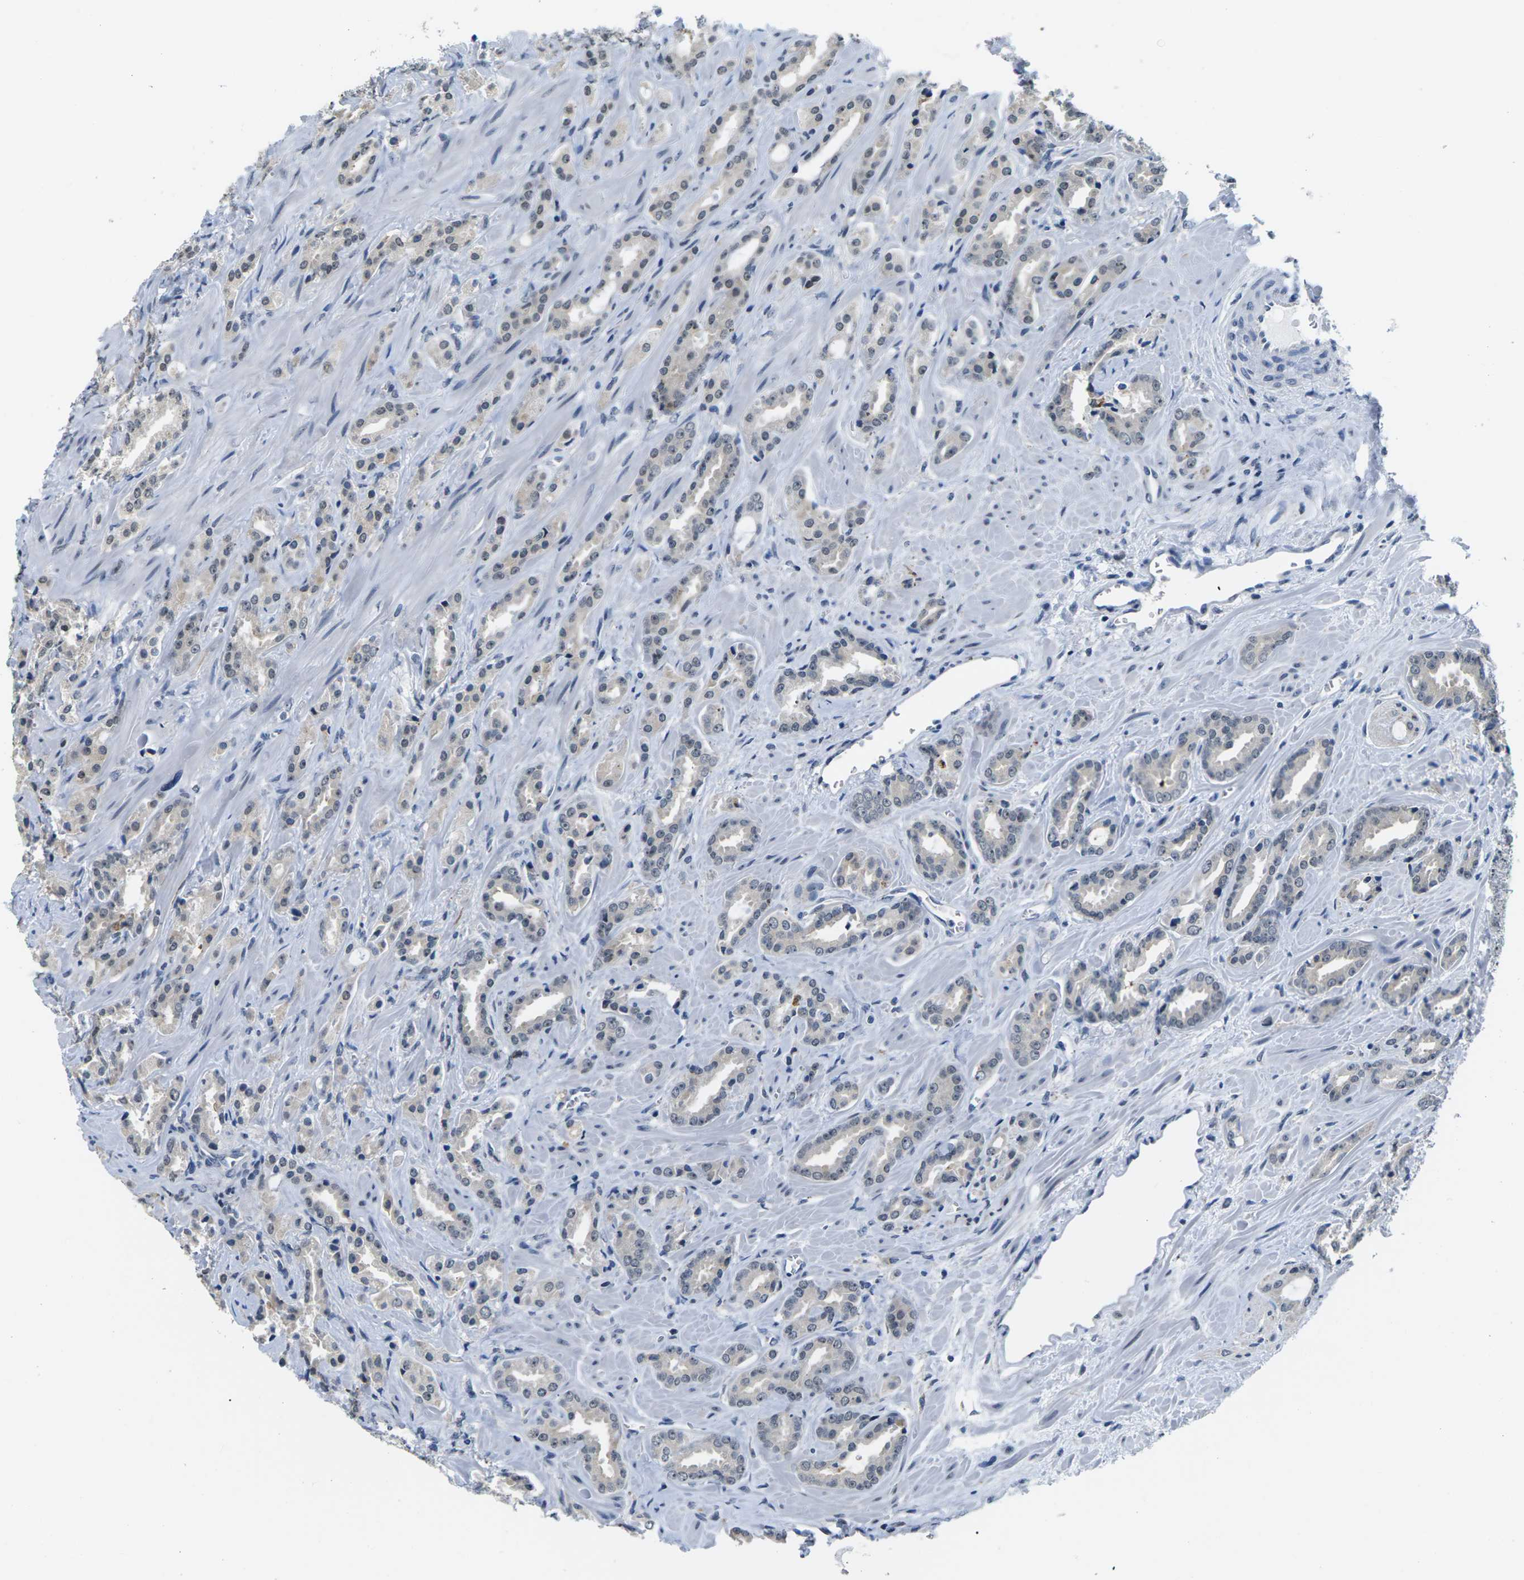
{"staining": {"intensity": "weak", "quantity": "<25%", "location": "nuclear"}, "tissue": "prostate cancer", "cell_type": "Tumor cells", "image_type": "cancer", "snomed": [{"axis": "morphology", "description": "Adenocarcinoma, High grade"}, {"axis": "topography", "description": "Prostate"}], "caption": "A histopathology image of human prostate adenocarcinoma (high-grade) is negative for staining in tumor cells. (Stains: DAB (3,3'-diaminobenzidine) immunohistochemistry with hematoxylin counter stain, Microscopy: brightfield microscopy at high magnification).", "gene": "NSRP1", "patient": {"sex": "male", "age": 64}}